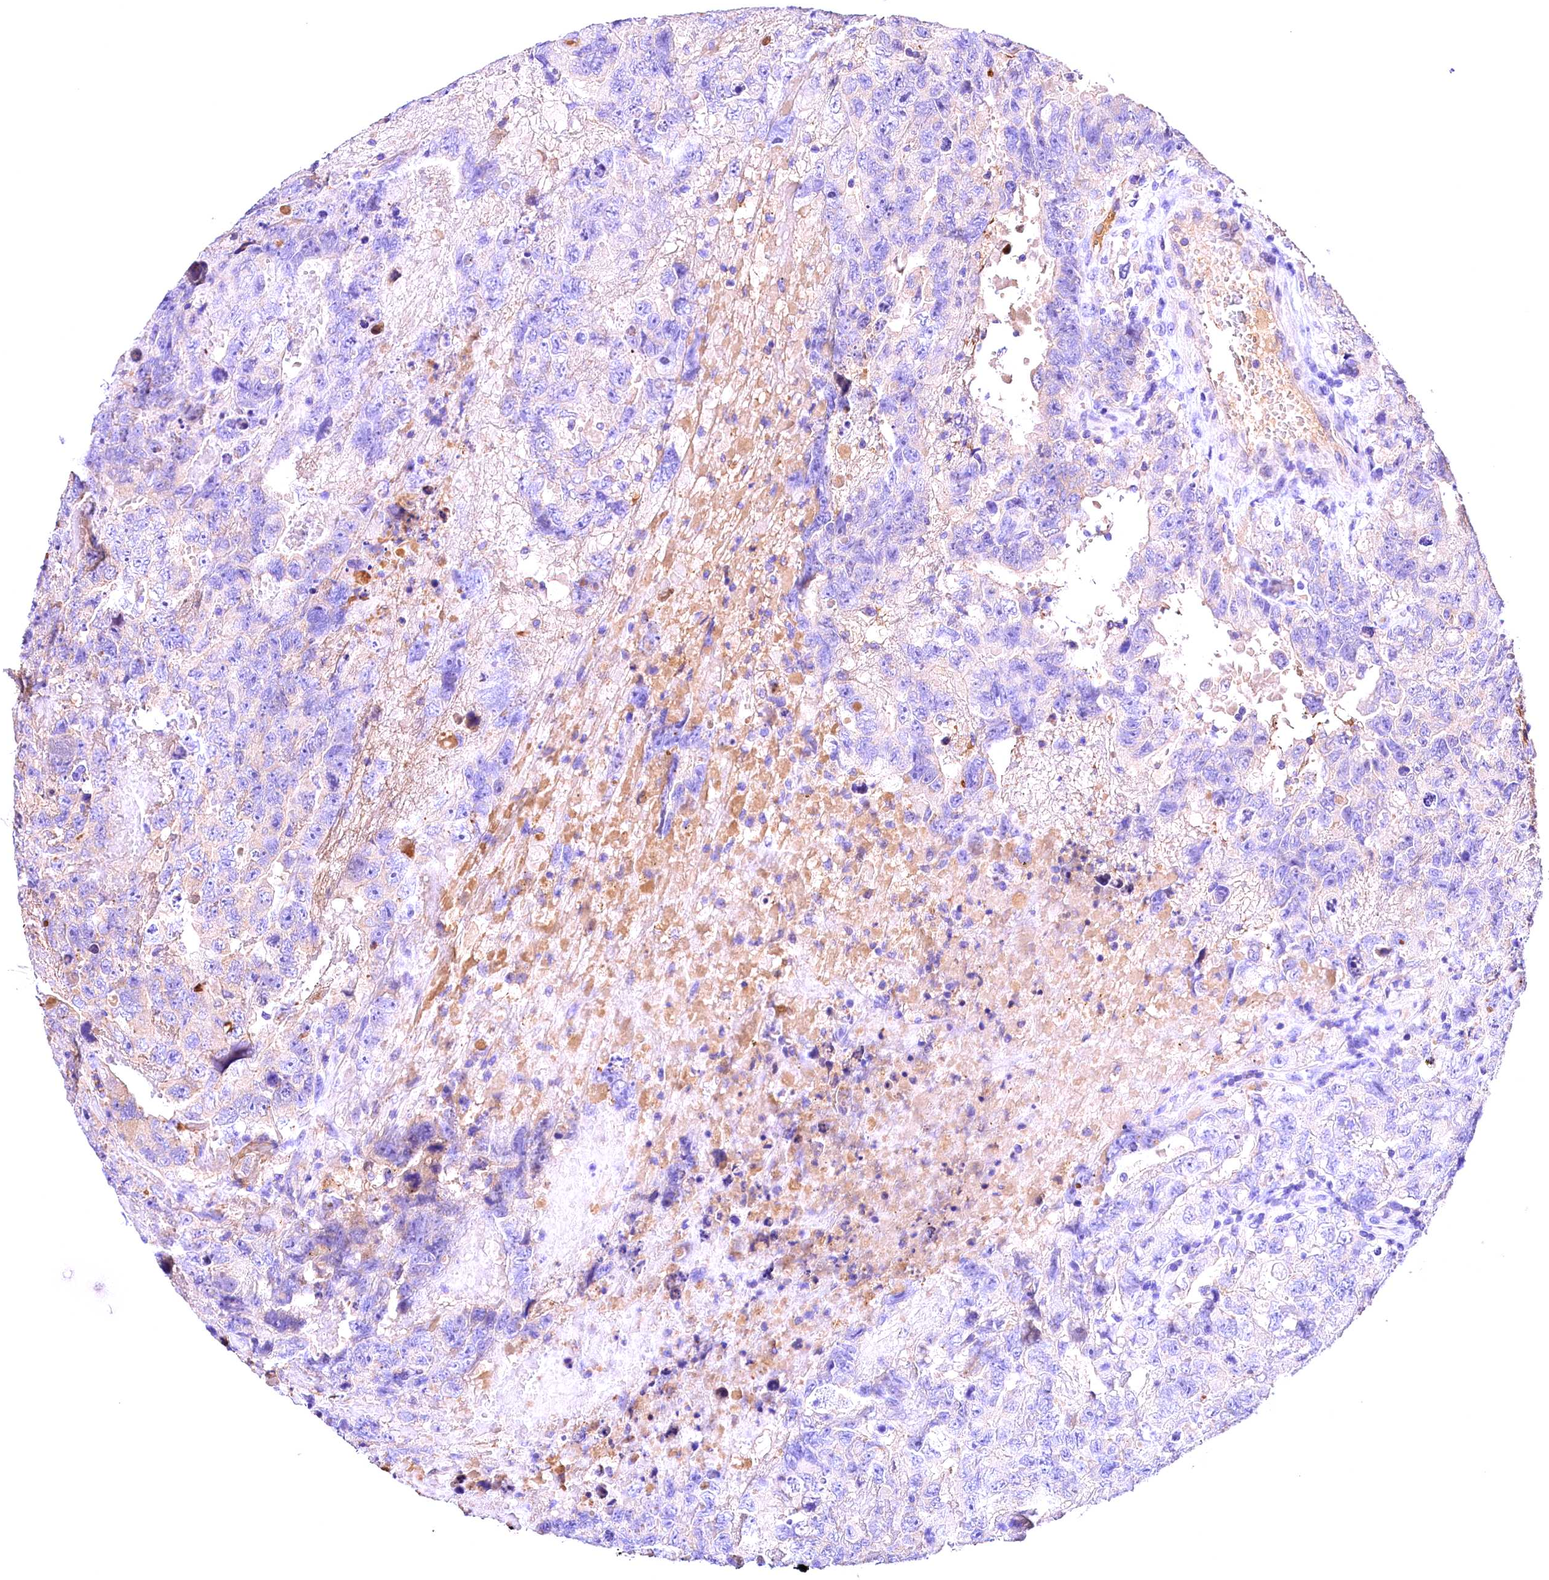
{"staining": {"intensity": "negative", "quantity": "none", "location": "none"}, "tissue": "testis cancer", "cell_type": "Tumor cells", "image_type": "cancer", "snomed": [{"axis": "morphology", "description": "Carcinoma, Embryonal, NOS"}, {"axis": "topography", "description": "Testis"}], "caption": "This micrograph is of embryonal carcinoma (testis) stained with immunohistochemistry (IHC) to label a protein in brown with the nuclei are counter-stained blue. There is no staining in tumor cells.", "gene": "ARMC6", "patient": {"sex": "male", "age": 45}}